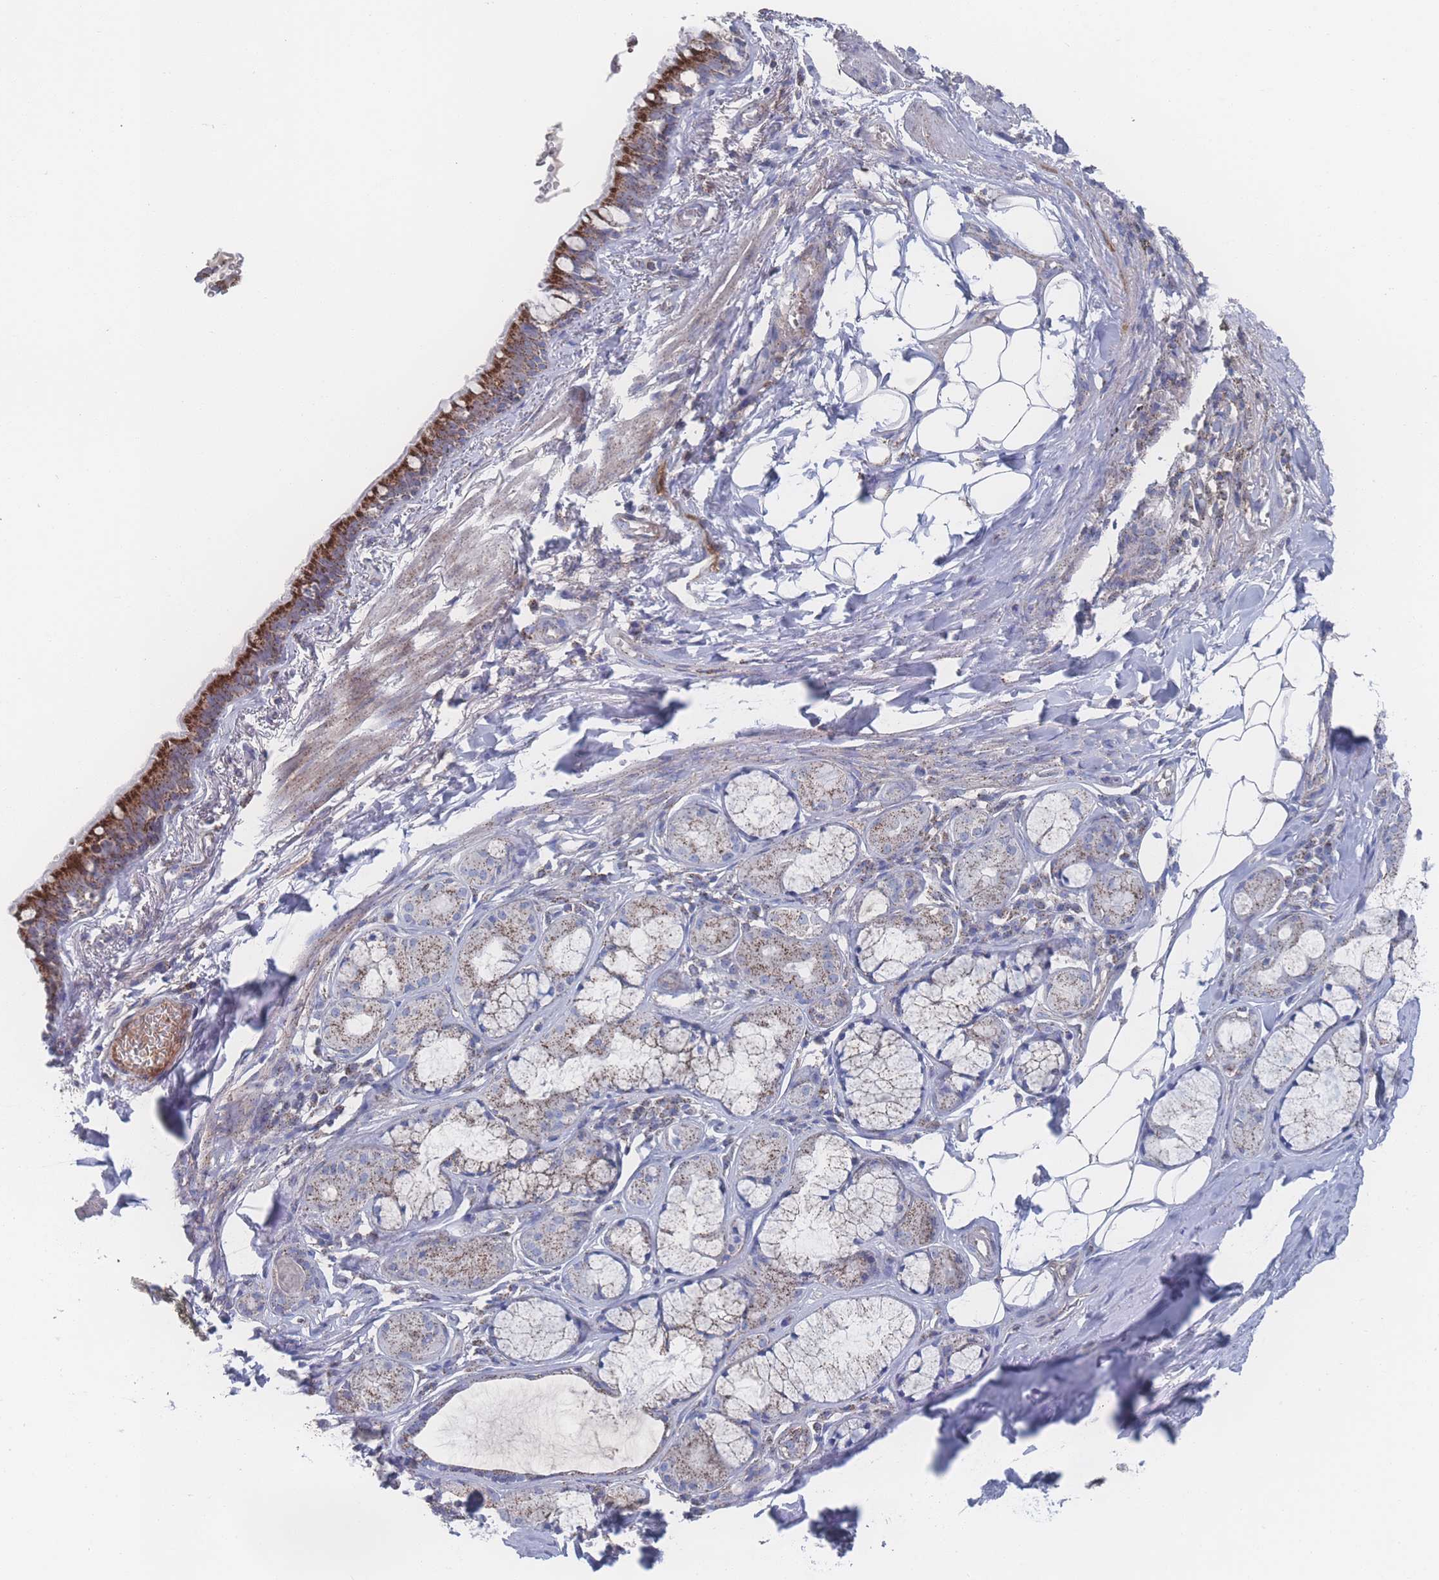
{"staining": {"intensity": "strong", "quantity": ">75%", "location": "cytoplasmic/membranous"}, "tissue": "bronchus", "cell_type": "Respiratory epithelial cells", "image_type": "normal", "snomed": [{"axis": "morphology", "description": "Normal tissue, NOS"}, {"axis": "topography", "description": "Cartilage tissue"}], "caption": "Strong cytoplasmic/membranous staining is identified in about >75% of respiratory epithelial cells in benign bronchus.", "gene": "PEX14", "patient": {"sex": "male", "age": 63}}